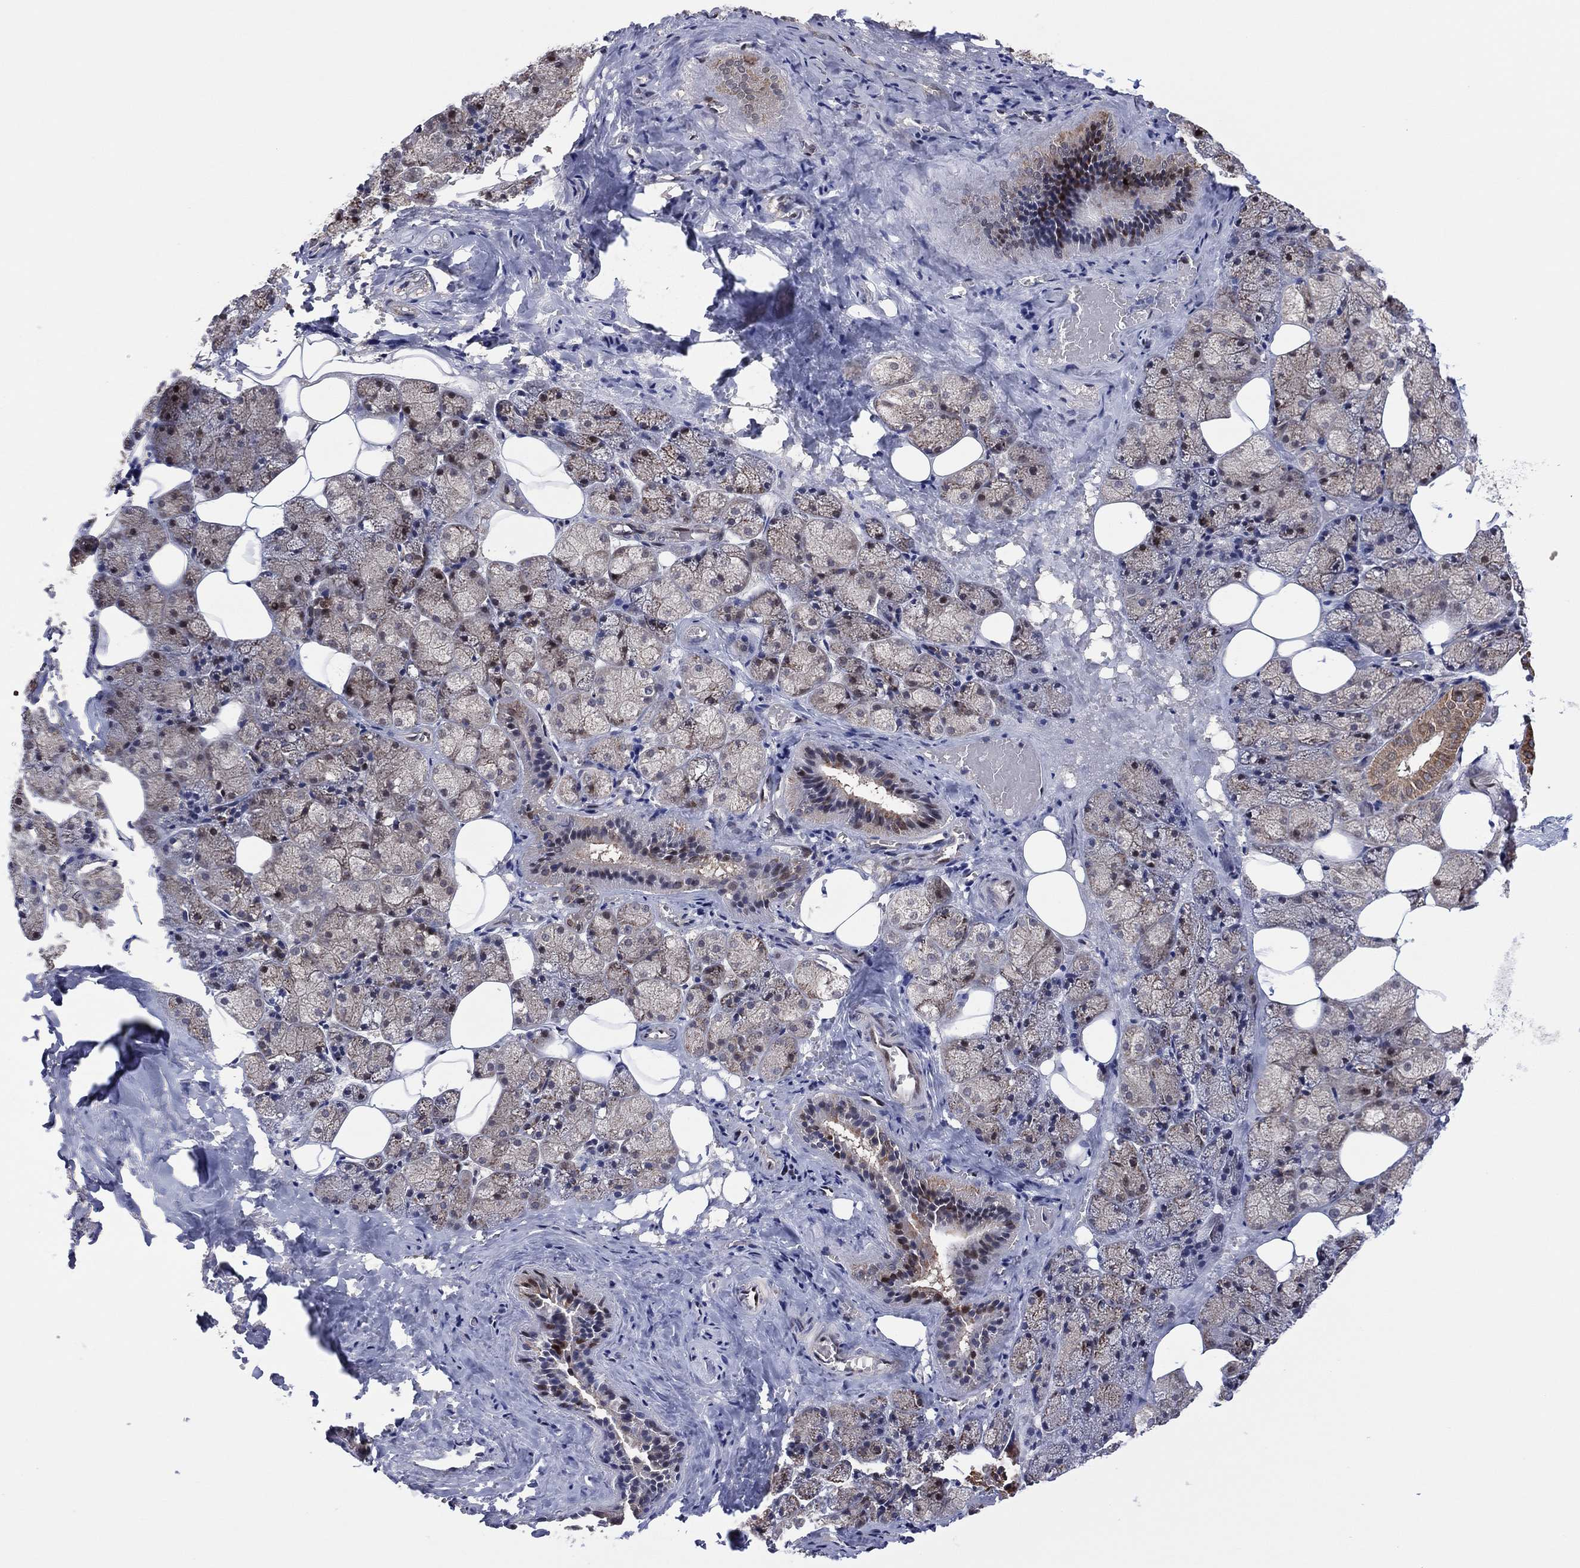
{"staining": {"intensity": "moderate", "quantity": "<25%", "location": "nuclear"}, "tissue": "salivary gland", "cell_type": "Glandular cells", "image_type": "normal", "snomed": [{"axis": "morphology", "description": "Normal tissue, NOS"}, {"axis": "topography", "description": "Salivary gland"}], "caption": "A photomicrograph of human salivary gland stained for a protein demonstrates moderate nuclear brown staining in glandular cells.", "gene": "PIDD1", "patient": {"sex": "male", "age": 38}}